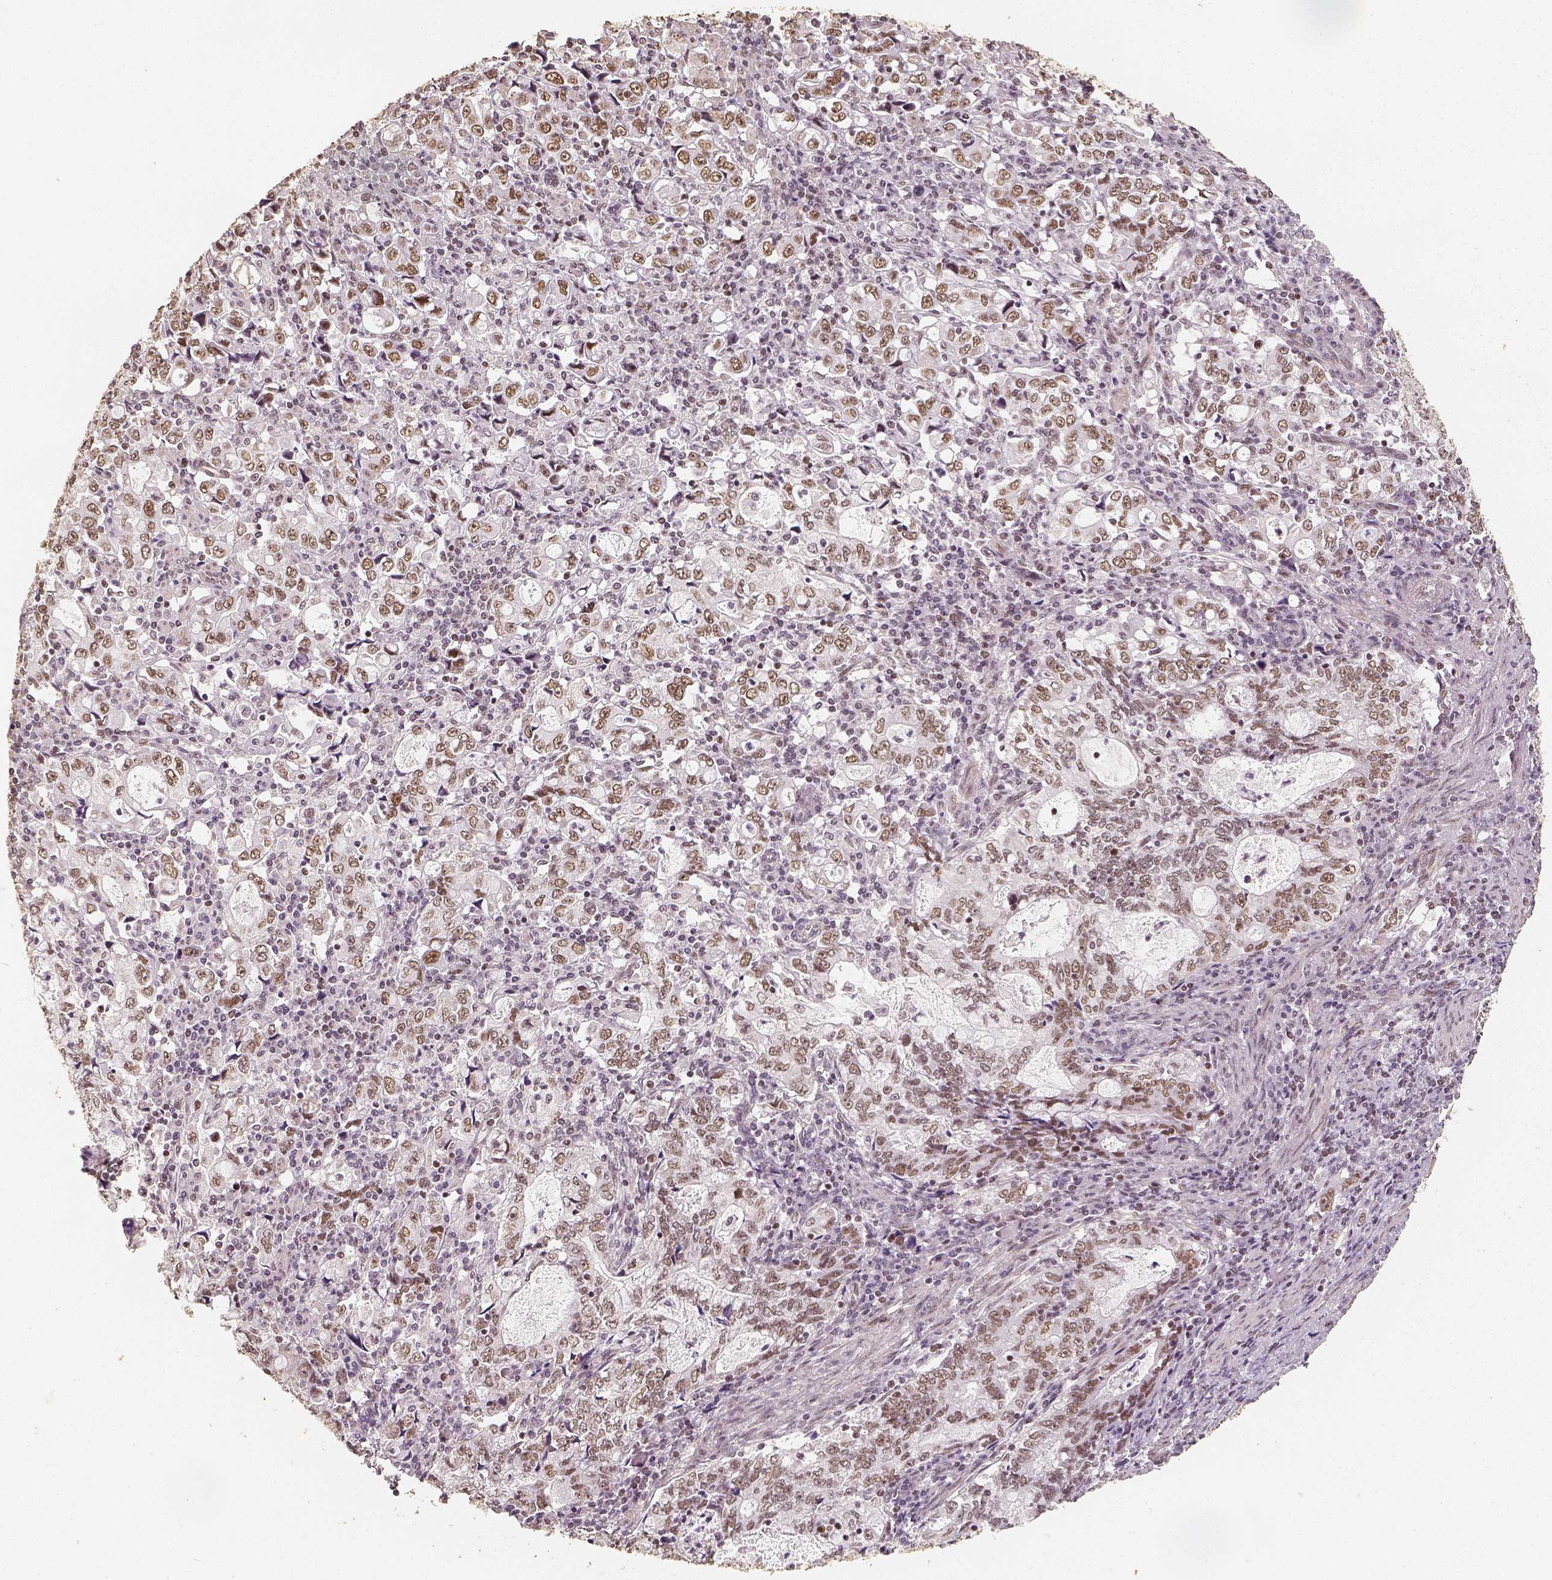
{"staining": {"intensity": "weak", "quantity": ">75%", "location": "nuclear"}, "tissue": "stomach cancer", "cell_type": "Tumor cells", "image_type": "cancer", "snomed": [{"axis": "morphology", "description": "Adenocarcinoma, NOS"}, {"axis": "topography", "description": "Stomach, lower"}], "caption": "DAB (3,3'-diaminobenzidine) immunohistochemical staining of human stomach cancer shows weak nuclear protein staining in about >75% of tumor cells. (Brightfield microscopy of DAB IHC at high magnification).", "gene": "HDAC1", "patient": {"sex": "female", "age": 72}}